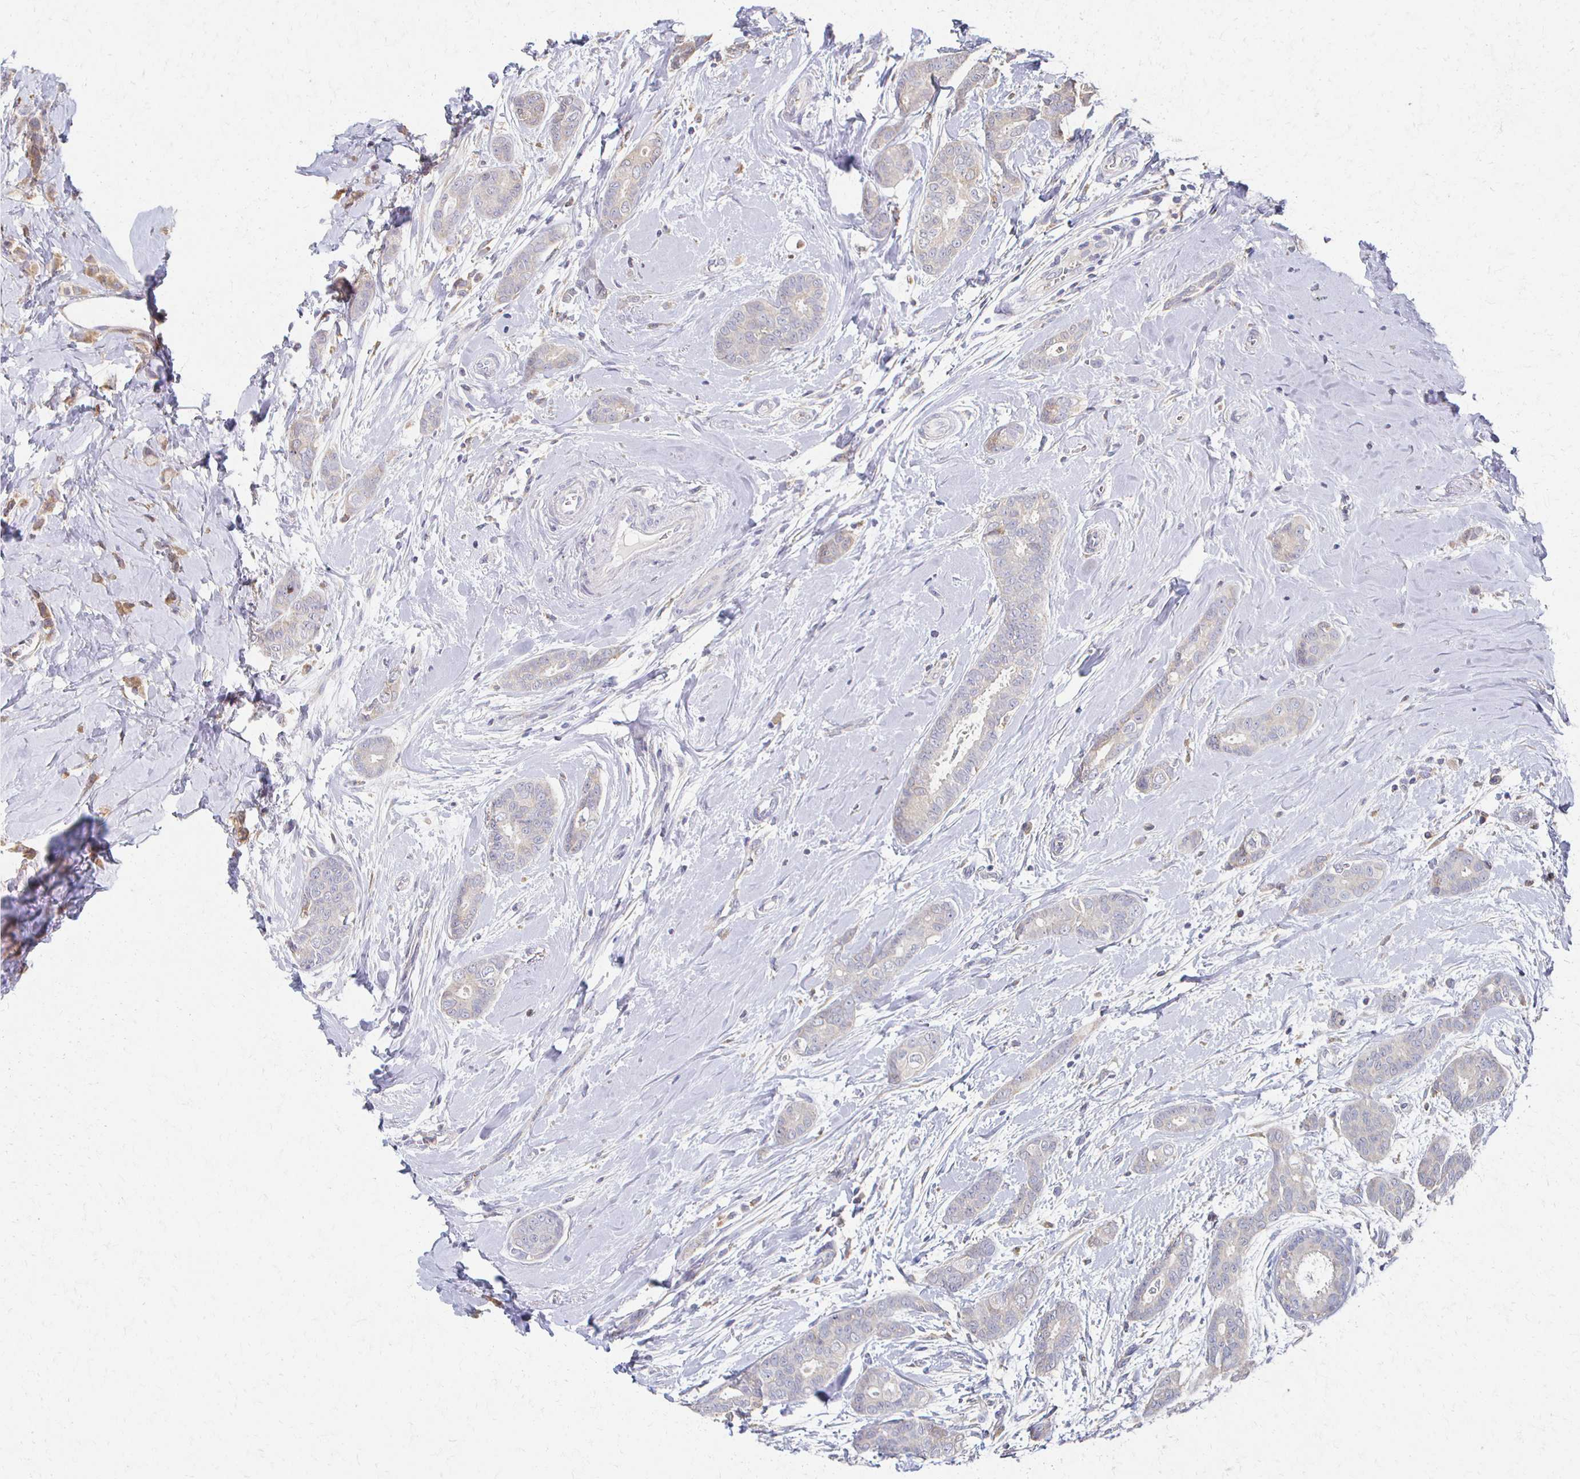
{"staining": {"intensity": "negative", "quantity": "none", "location": "none"}, "tissue": "breast cancer", "cell_type": "Tumor cells", "image_type": "cancer", "snomed": [{"axis": "morphology", "description": "Duct carcinoma"}, {"axis": "topography", "description": "Breast"}], "caption": "Immunohistochemistry (IHC) of human breast cancer reveals no positivity in tumor cells. (DAB immunohistochemistry (IHC) visualized using brightfield microscopy, high magnification).", "gene": "CX3CR1", "patient": {"sex": "female", "age": 45}}